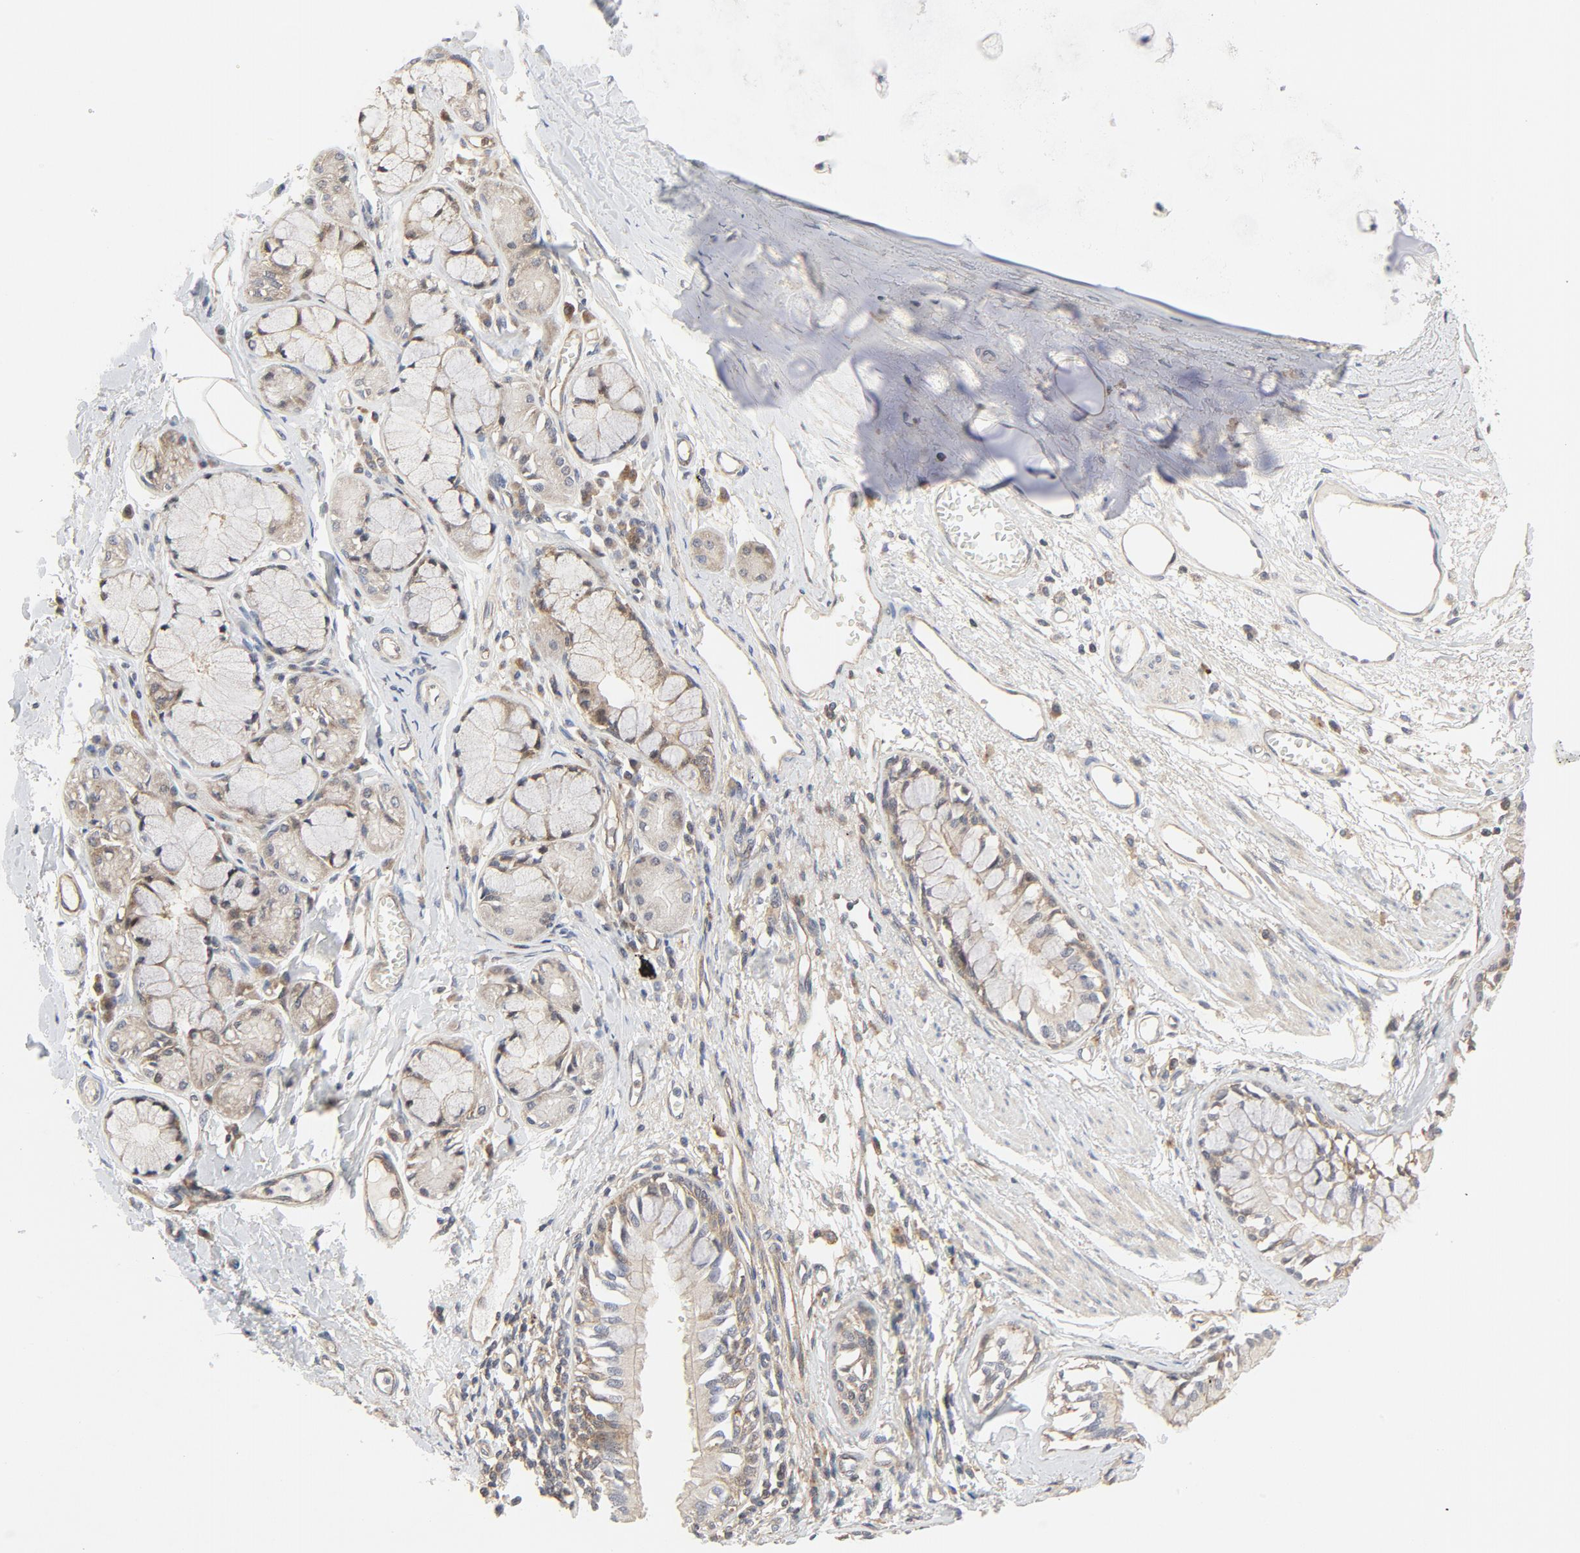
{"staining": {"intensity": "weak", "quantity": ">75%", "location": "cytoplasmic/membranous"}, "tissue": "bronchus", "cell_type": "Respiratory epithelial cells", "image_type": "normal", "snomed": [{"axis": "morphology", "description": "Normal tissue, NOS"}, {"axis": "topography", "description": "Bronchus"}, {"axis": "topography", "description": "Lung"}], "caption": "A high-resolution micrograph shows immunohistochemistry (IHC) staining of normal bronchus, which reveals weak cytoplasmic/membranous positivity in about >75% of respiratory epithelial cells. Nuclei are stained in blue.", "gene": "MAP2K7", "patient": {"sex": "female", "age": 56}}